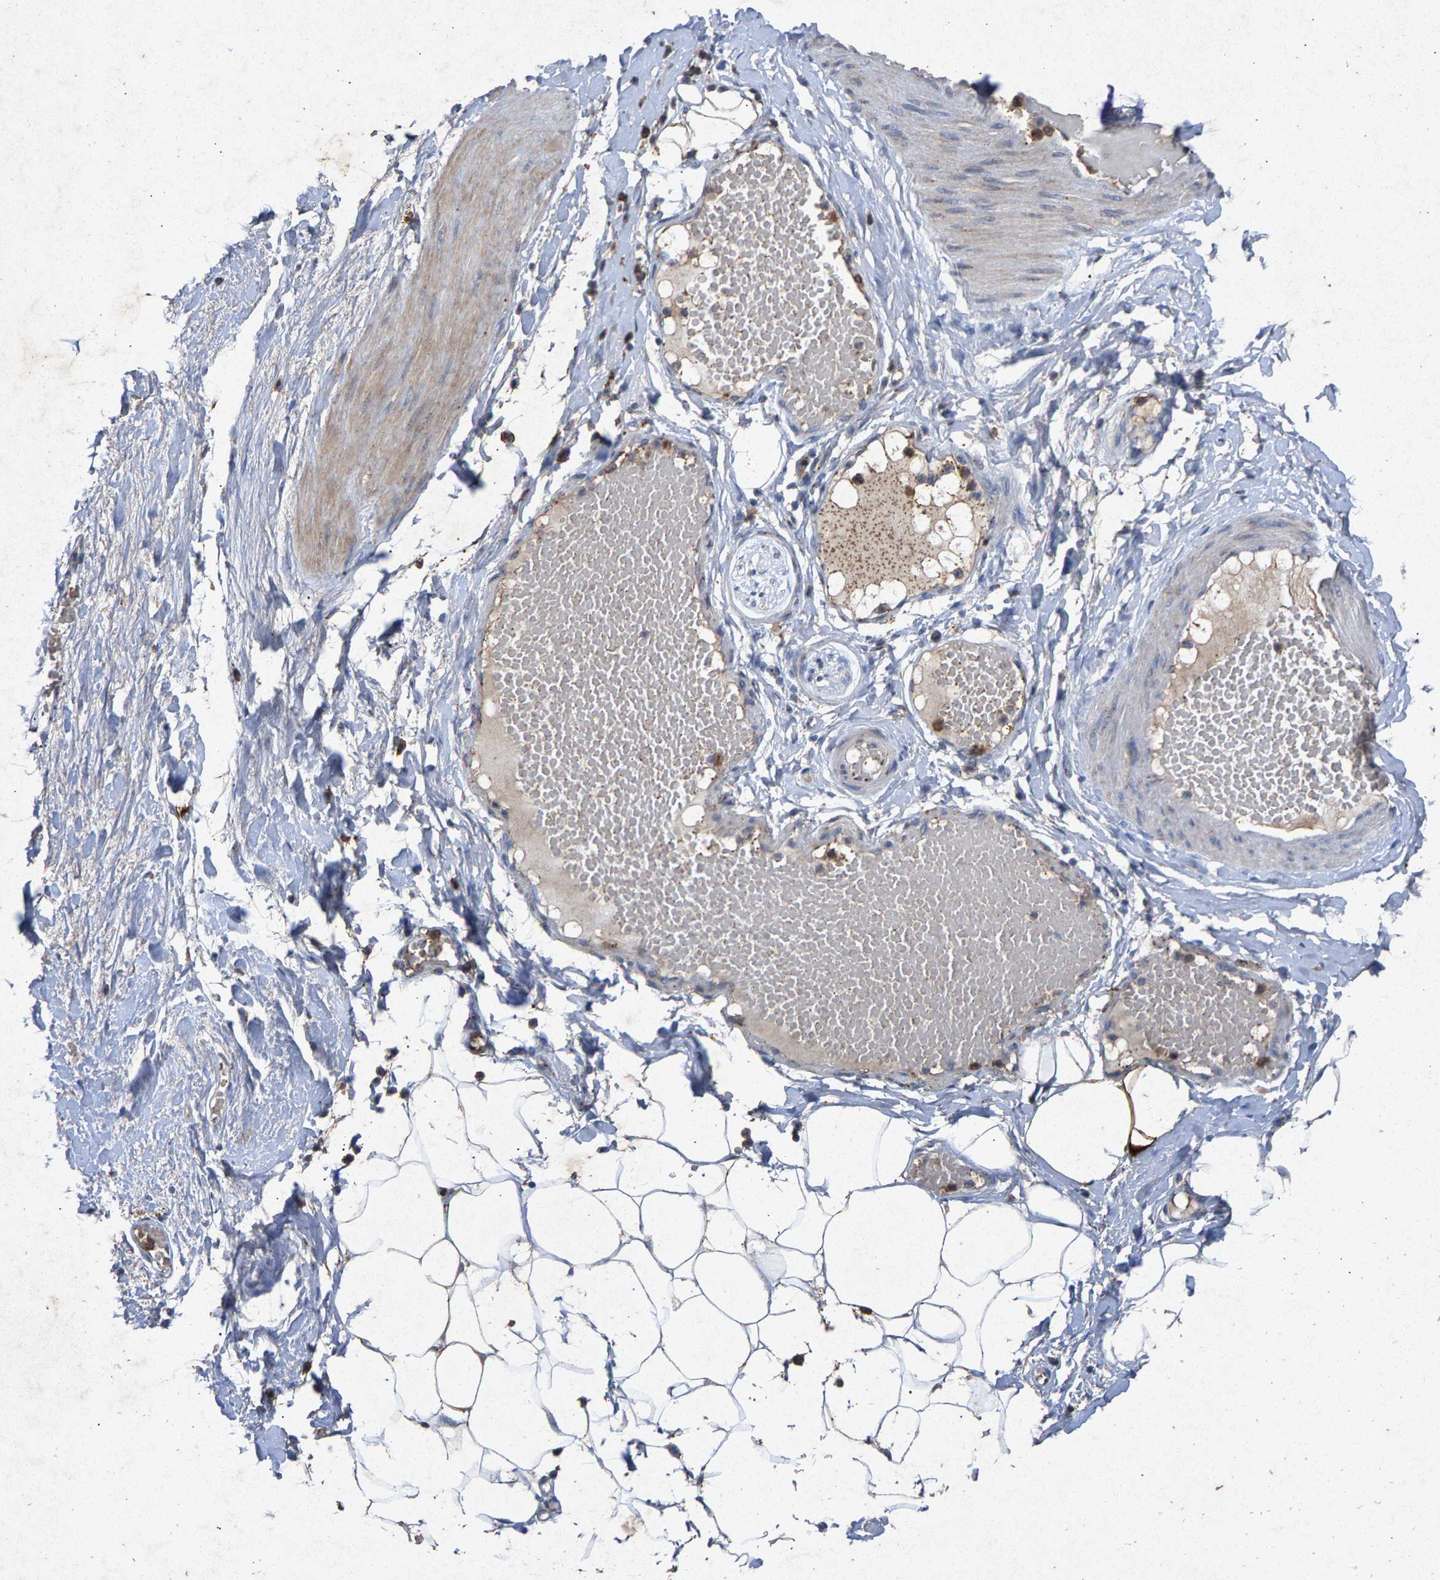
{"staining": {"intensity": "negative", "quantity": "none", "location": "none"}, "tissue": "adipose tissue", "cell_type": "Adipocytes", "image_type": "normal", "snomed": [{"axis": "morphology", "description": "Normal tissue, NOS"}, {"axis": "topography", "description": "Soft tissue"}], "caption": "Image shows no significant protein expression in adipocytes of benign adipose tissue. Nuclei are stained in blue.", "gene": "MAN2A1", "patient": {"sex": "male", "age": 72}}